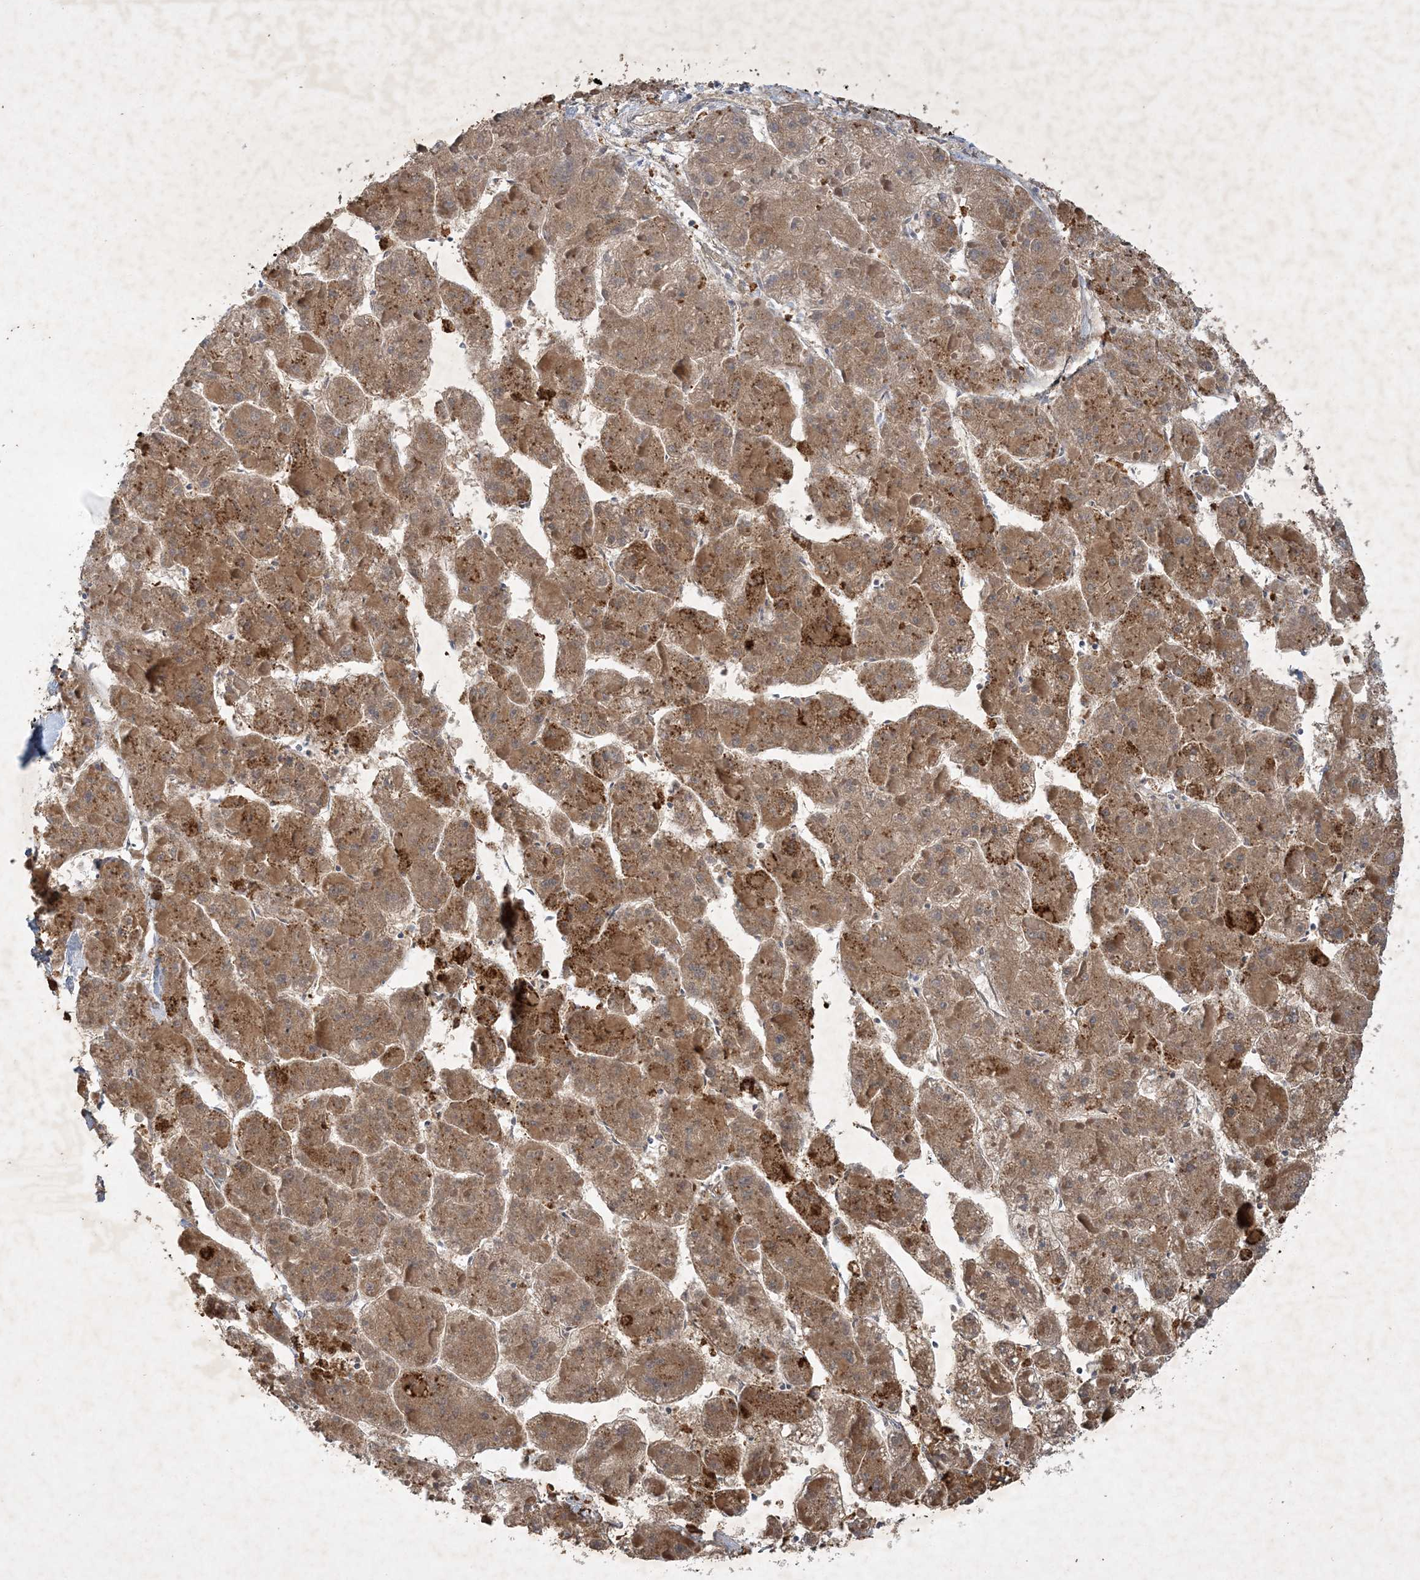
{"staining": {"intensity": "moderate", "quantity": ">75%", "location": "cytoplasmic/membranous"}, "tissue": "liver cancer", "cell_type": "Tumor cells", "image_type": "cancer", "snomed": [{"axis": "morphology", "description": "Carcinoma, Hepatocellular, NOS"}, {"axis": "topography", "description": "Liver"}], "caption": "This micrograph exhibits IHC staining of human hepatocellular carcinoma (liver), with medium moderate cytoplasmic/membranous positivity in approximately >75% of tumor cells.", "gene": "THG1L", "patient": {"sex": "female", "age": 73}}